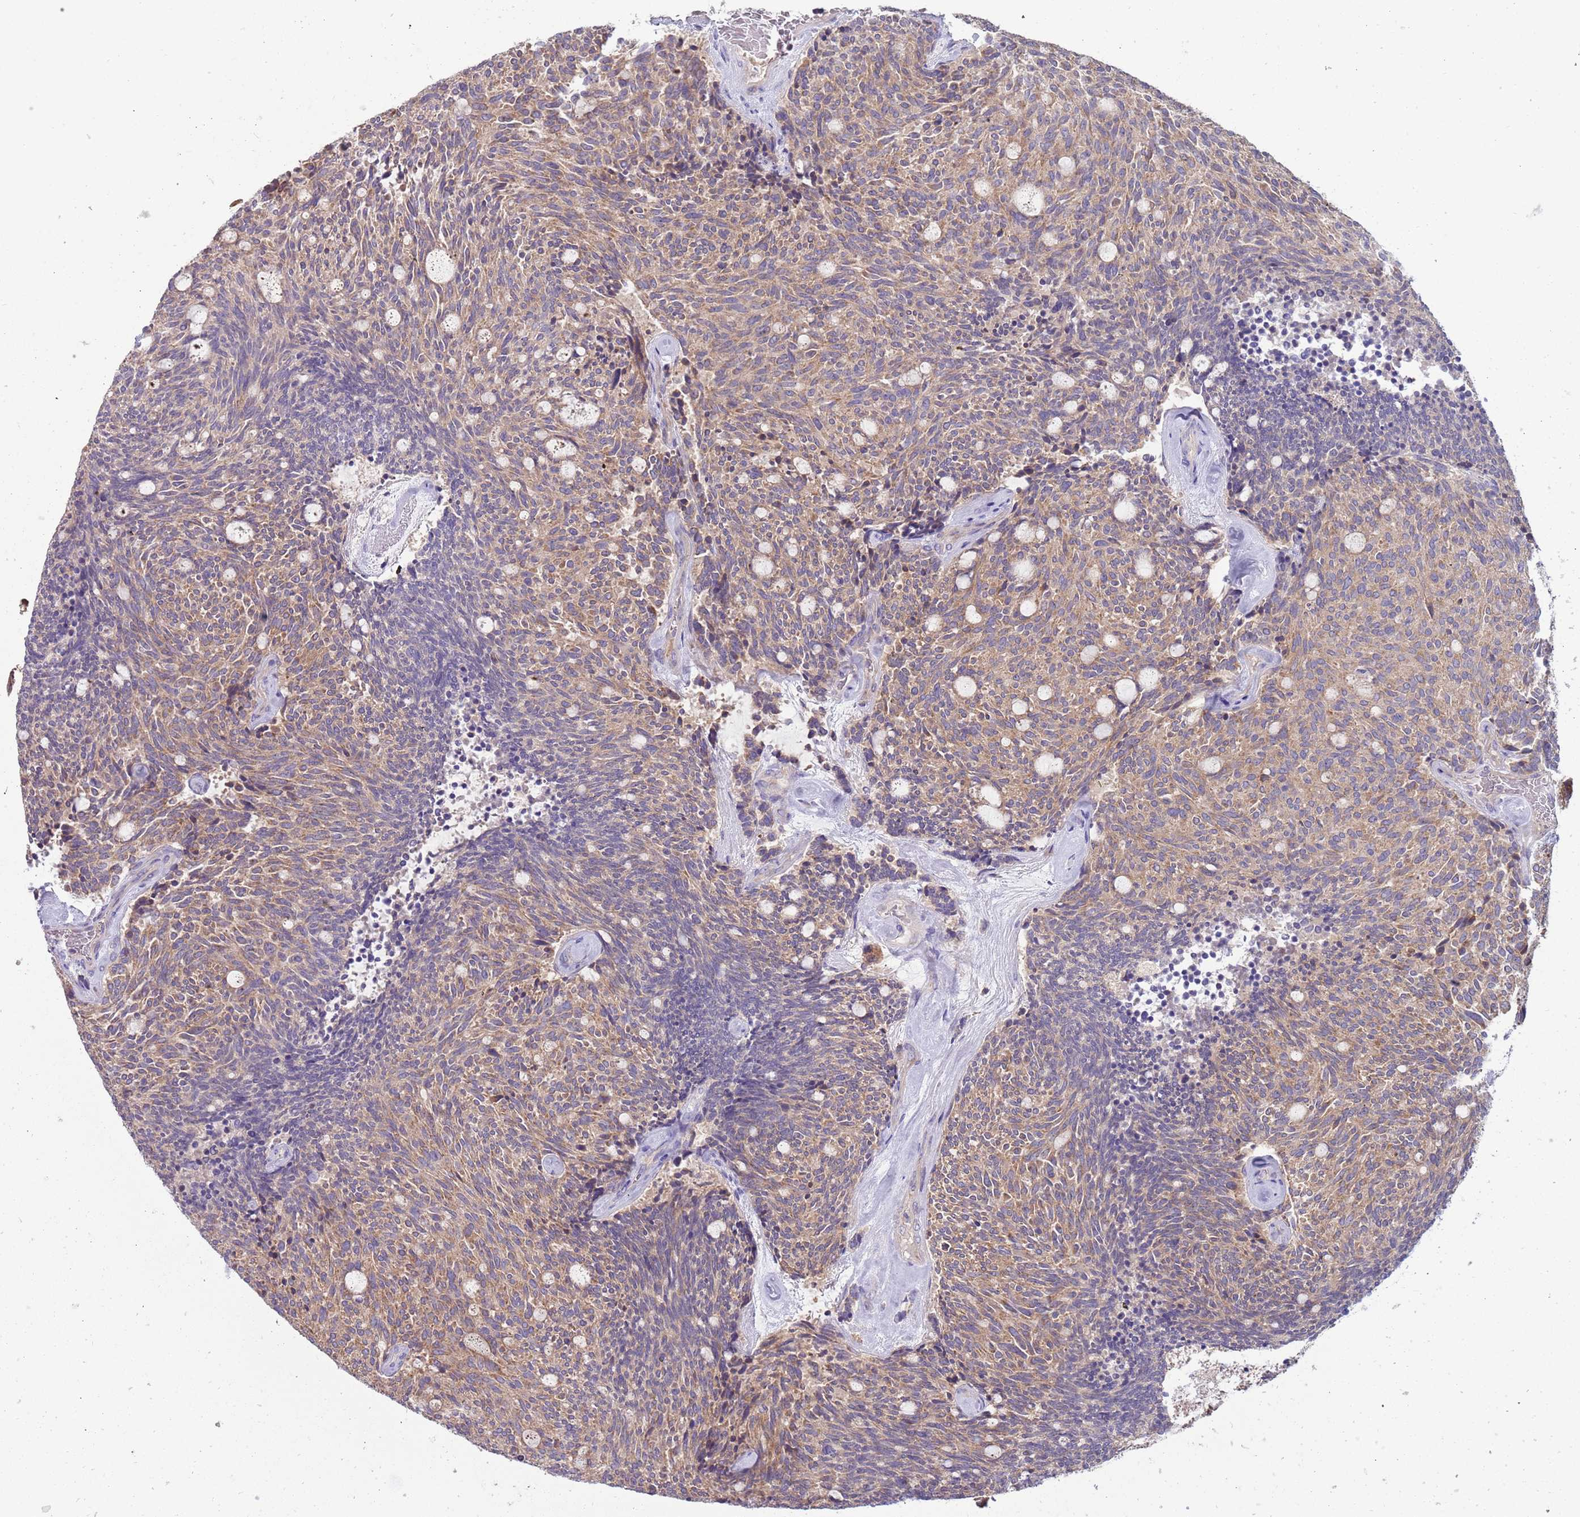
{"staining": {"intensity": "moderate", "quantity": ">75%", "location": "cytoplasmic/membranous"}, "tissue": "carcinoid", "cell_type": "Tumor cells", "image_type": "cancer", "snomed": [{"axis": "morphology", "description": "Carcinoid, malignant, NOS"}, {"axis": "topography", "description": "Pancreas"}], "caption": "A photomicrograph of human carcinoid (malignant) stained for a protein demonstrates moderate cytoplasmic/membranous brown staining in tumor cells.", "gene": "UQCRQ", "patient": {"sex": "female", "age": 54}}